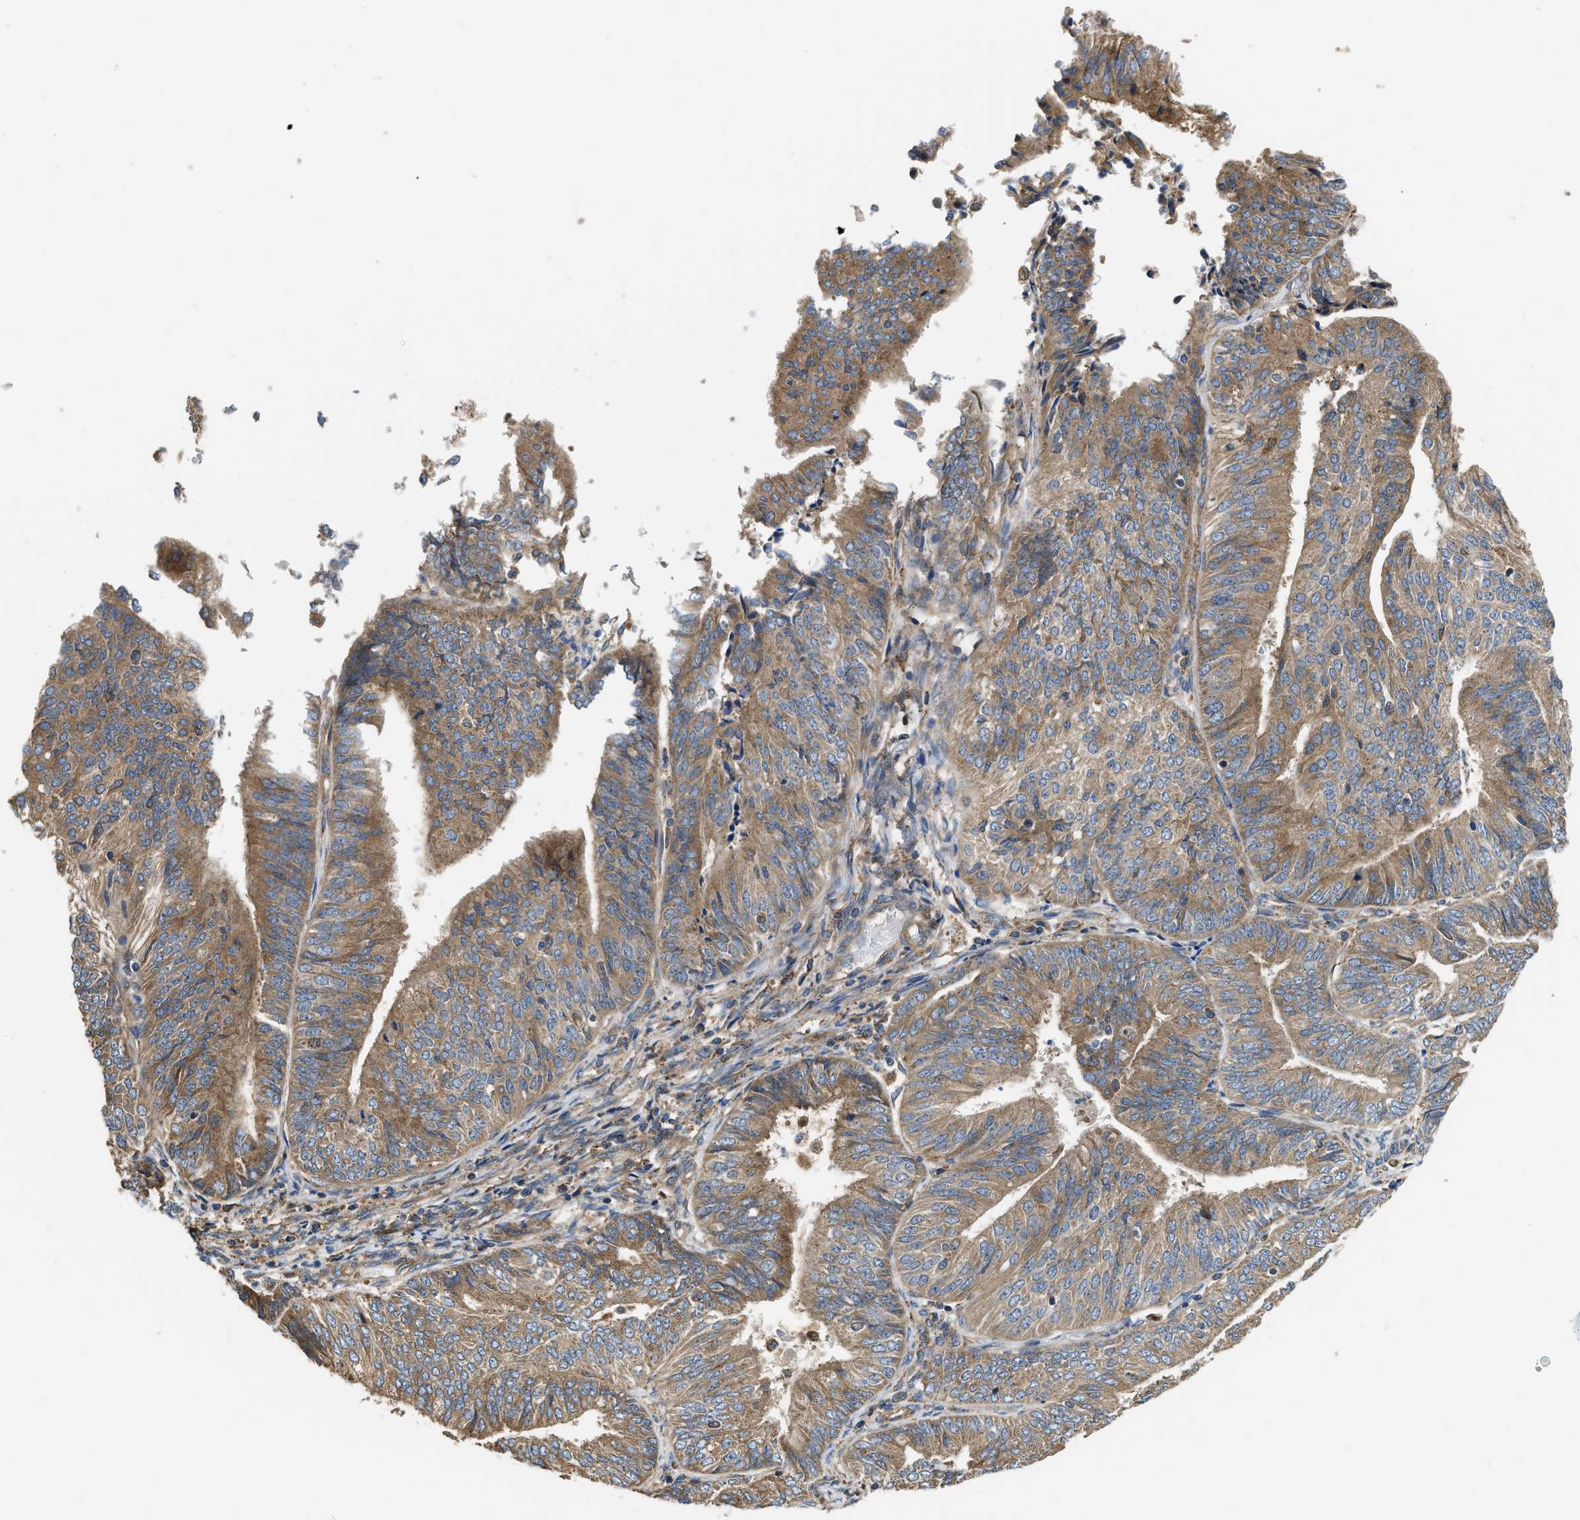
{"staining": {"intensity": "moderate", "quantity": ">75%", "location": "cytoplasmic/membranous"}, "tissue": "endometrial cancer", "cell_type": "Tumor cells", "image_type": "cancer", "snomed": [{"axis": "morphology", "description": "Adenocarcinoma, NOS"}, {"axis": "topography", "description": "Endometrium"}], "caption": "Immunohistochemical staining of endometrial adenocarcinoma shows moderate cytoplasmic/membranous protein expression in approximately >75% of tumor cells.", "gene": "FLNB", "patient": {"sex": "female", "age": 58}}